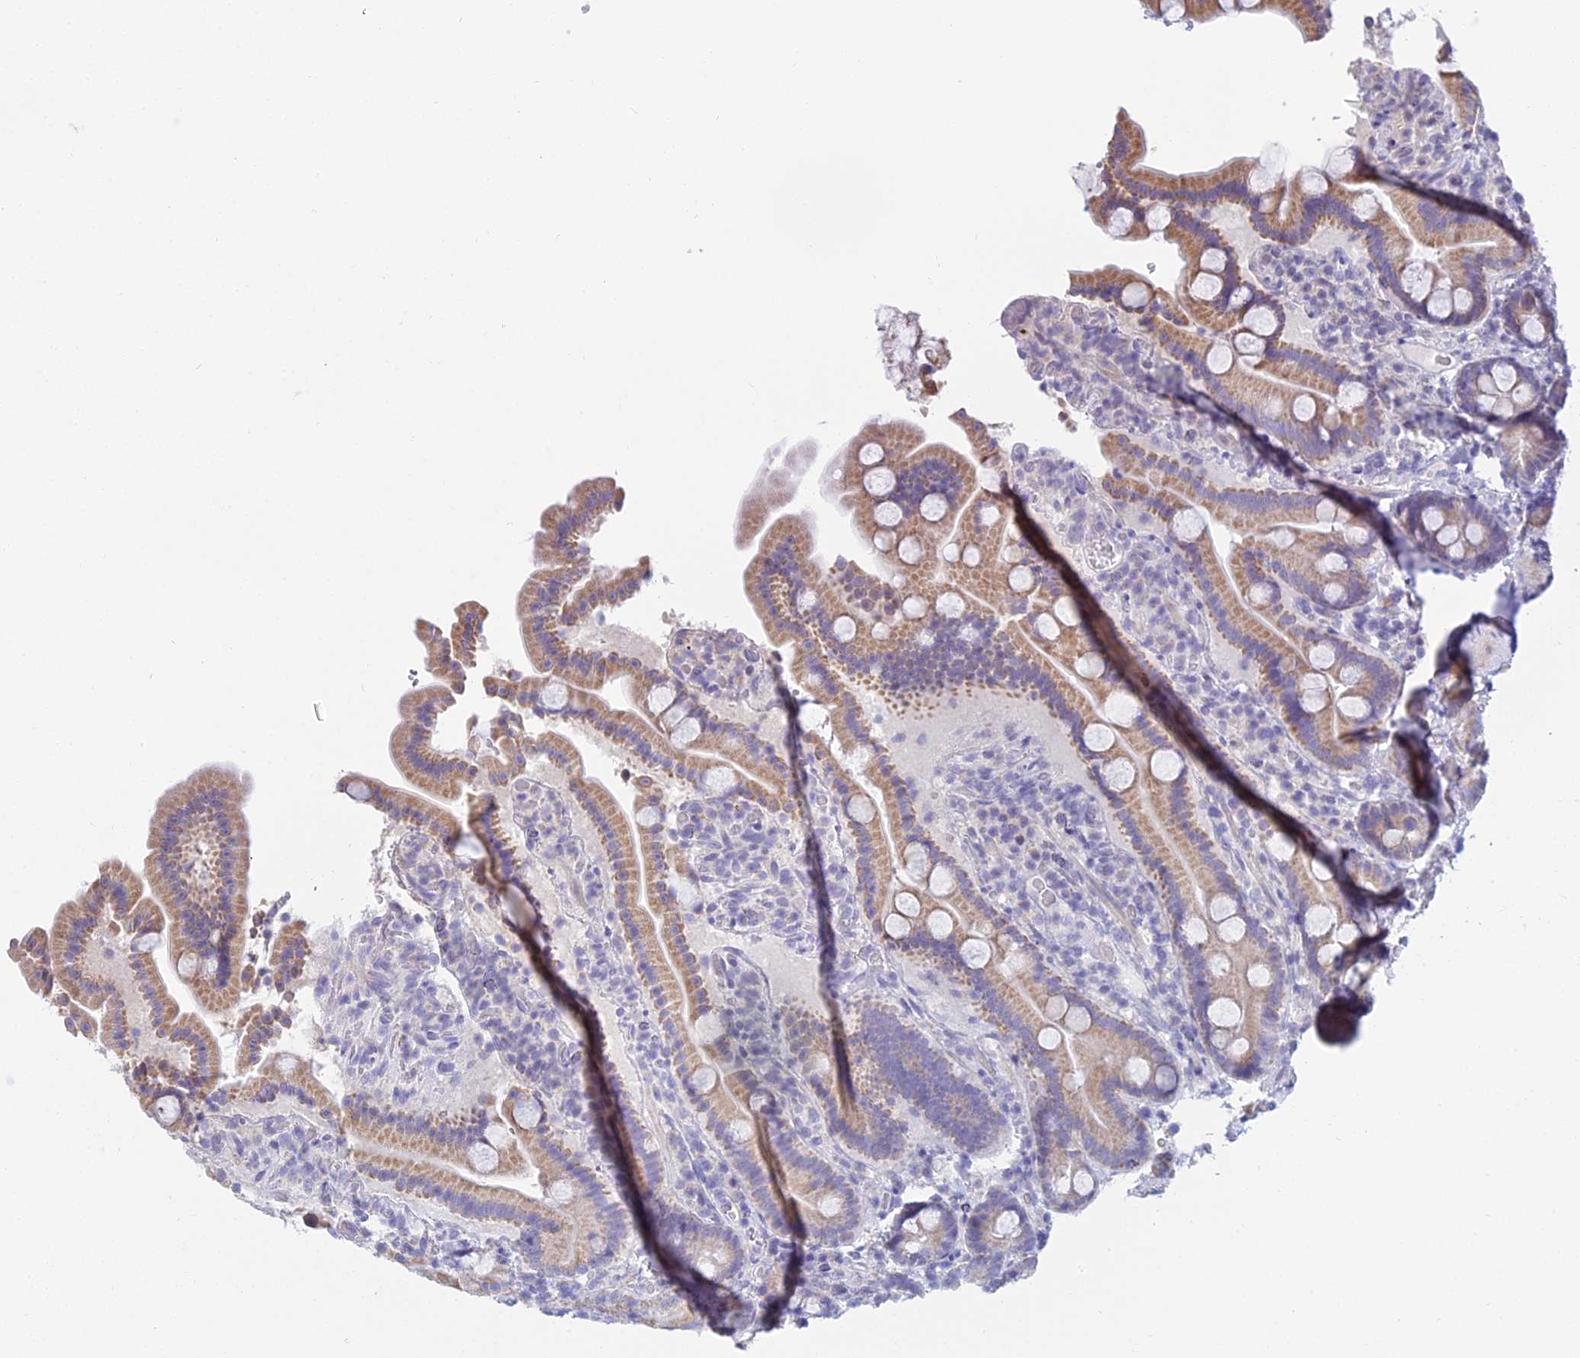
{"staining": {"intensity": "moderate", "quantity": ">75%", "location": "cytoplasmic/membranous"}, "tissue": "duodenum", "cell_type": "Glandular cells", "image_type": "normal", "snomed": [{"axis": "morphology", "description": "Normal tissue, NOS"}, {"axis": "topography", "description": "Duodenum"}], "caption": "Moderate cytoplasmic/membranous protein staining is appreciated in about >75% of glandular cells in duodenum. The protein is shown in brown color, while the nuclei are stained blue.", "gene": "CFAP206", "patient": {"sex": "male", "age": 55}}